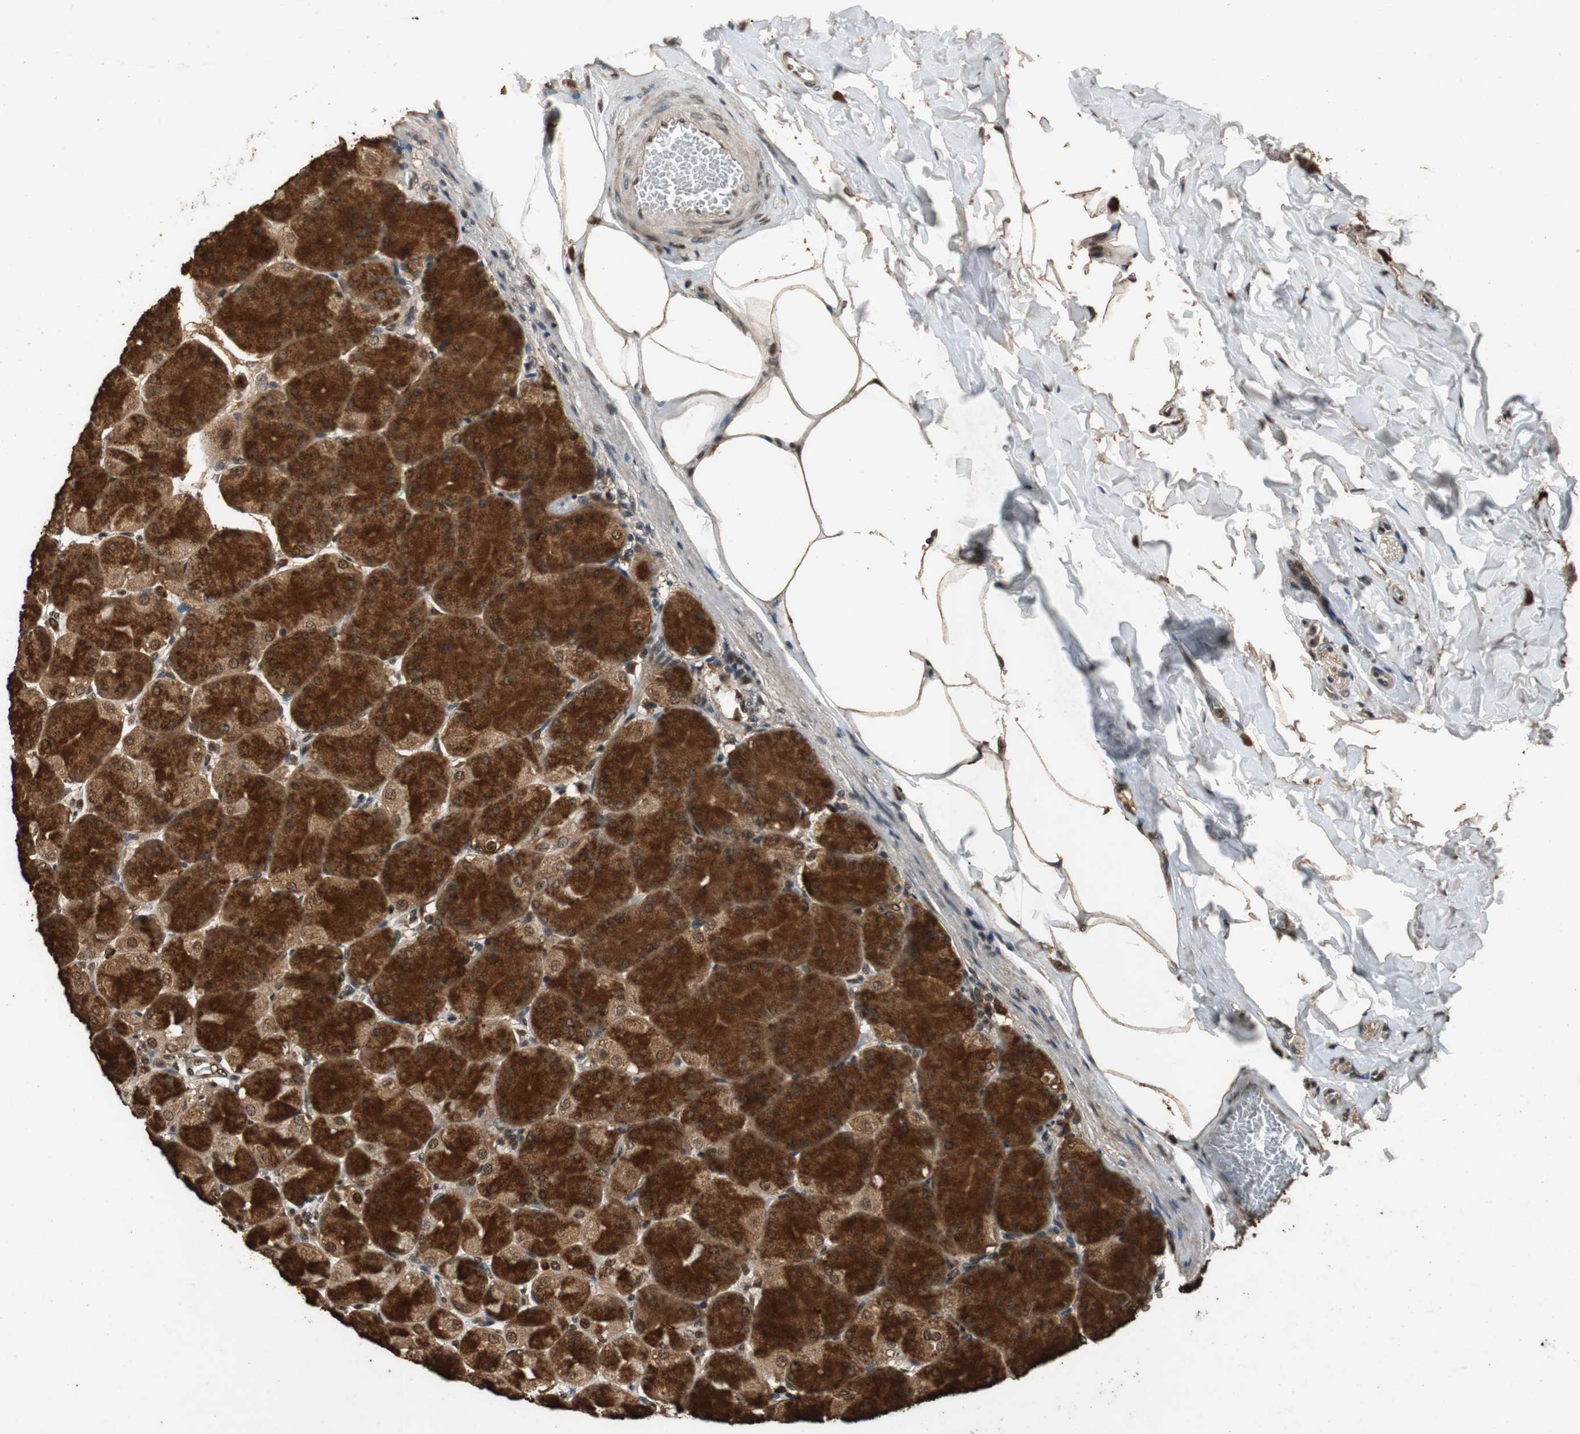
{"staining": {"intensity": "strong", "quantity": ">75%", "location": "cytoplasmic/membranous,nuclear"}, "tissue": "stomach", "cell_type": "Glandular cells", "image_type": "normal", "snomed": [{"axis": "morphology", "description": "Normal tissue, NOS"}, {"axis": "topography", "description": "Stomach, upper"}], "caption": "Protein staining shows strong cytoplasmic/membranous,nuclear staining in approximately >75% of glandular cells in unremarkable stomach. (IHC, brightfield microscopy, high magnification).", "gene": "ZNF18", "patient": {"sex": "female", "age": 56}}